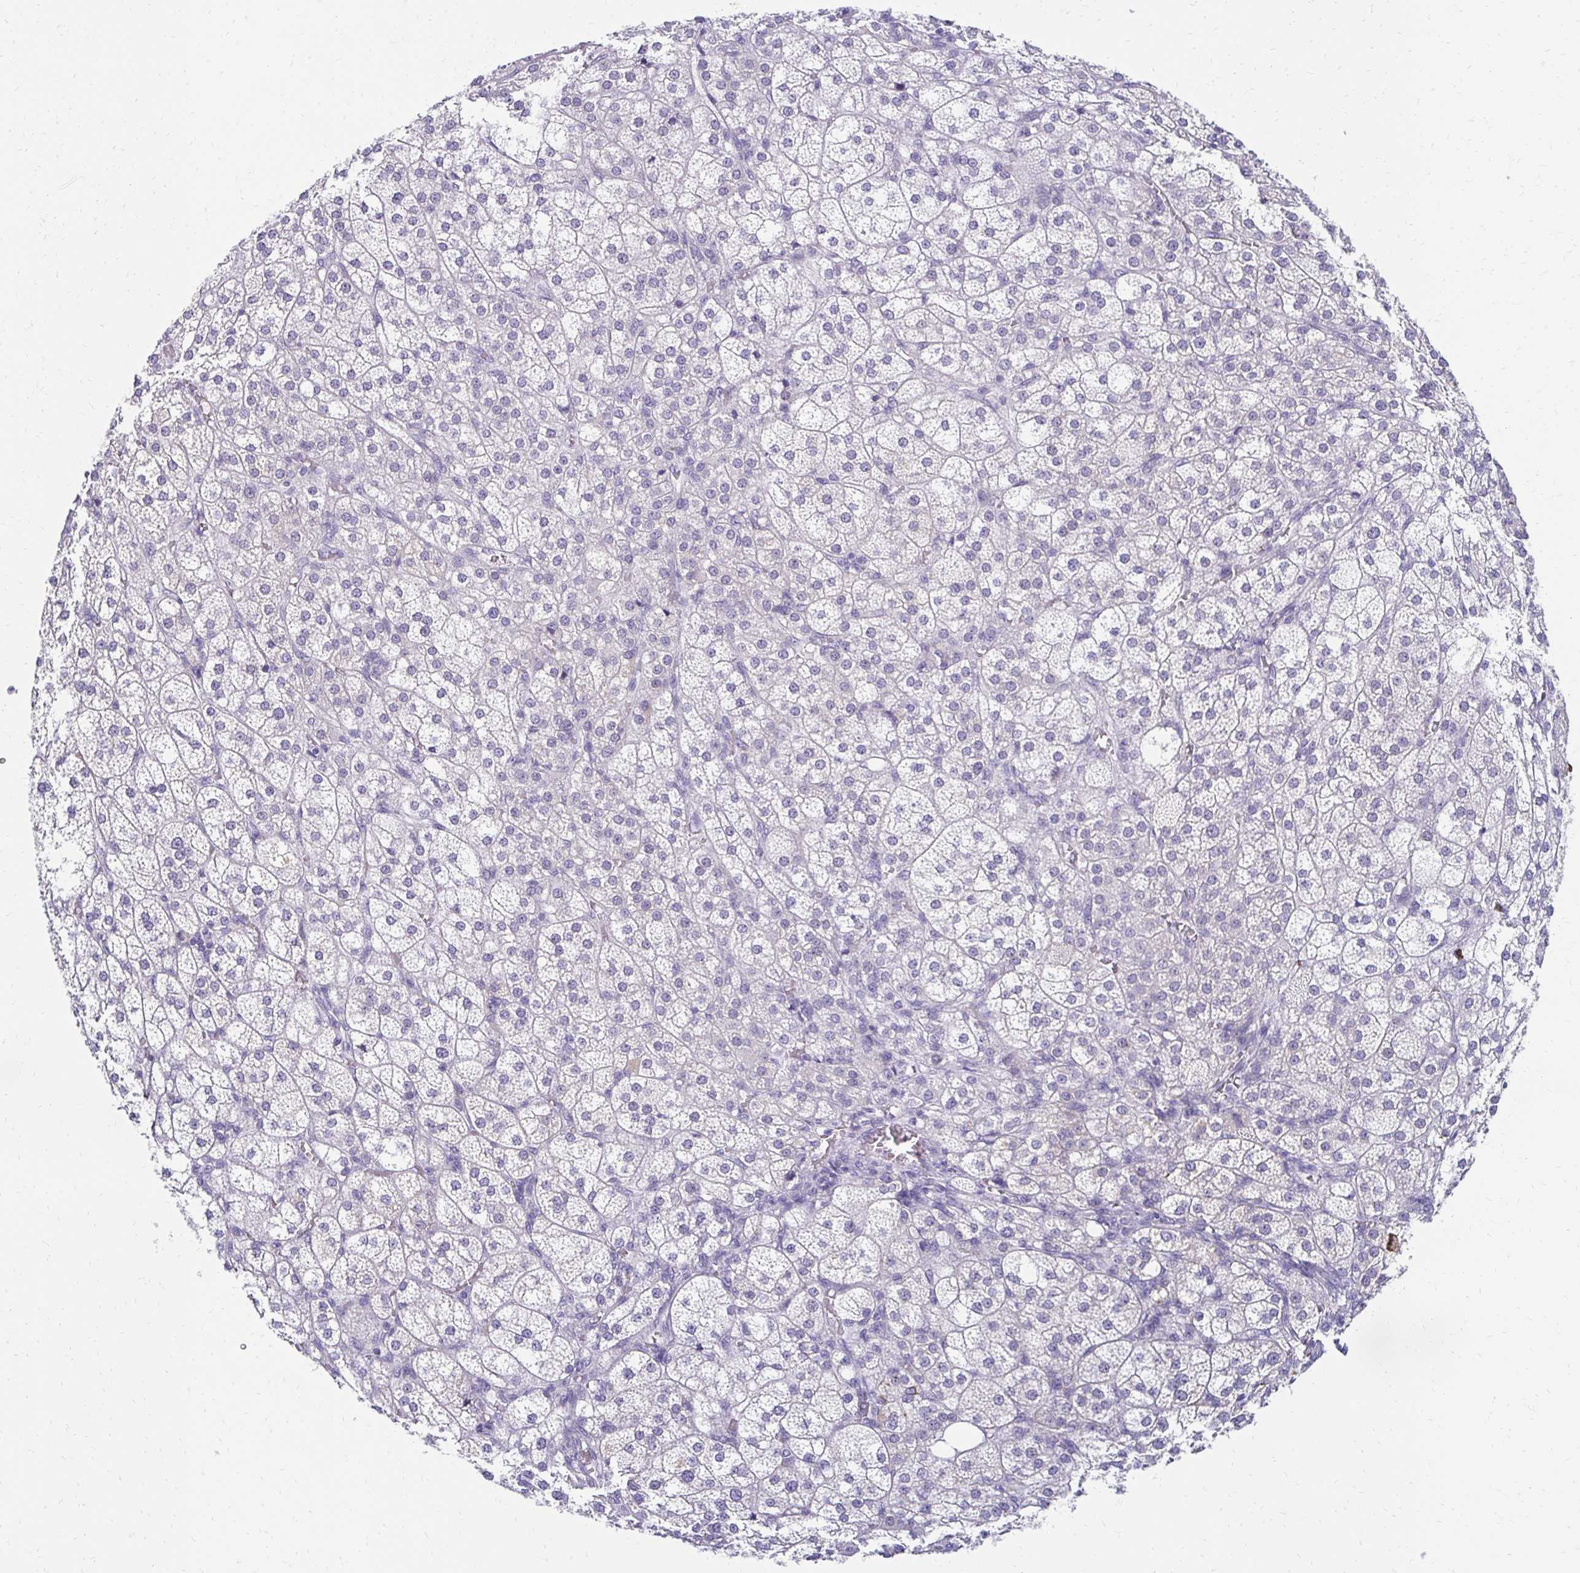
{"staining": {"intensity": "negative", "quantity": "none", "location": "none"}, "tissue": "adrenal gland", "cell_type": "Glandular cells", "image_type": "normal", "snomed": [{"axis": "morphology", "description": "Normal tissue, NOS"}, {"axis": "topography", "description": "Adrenal gland"}], "caption": "Adrenal gland stained for a protein using immunohistochemistry (IHC) shows no expression glandular cells.", "gene": "C1QTNF2", "patient": {"sex": "female", "age": 60}}